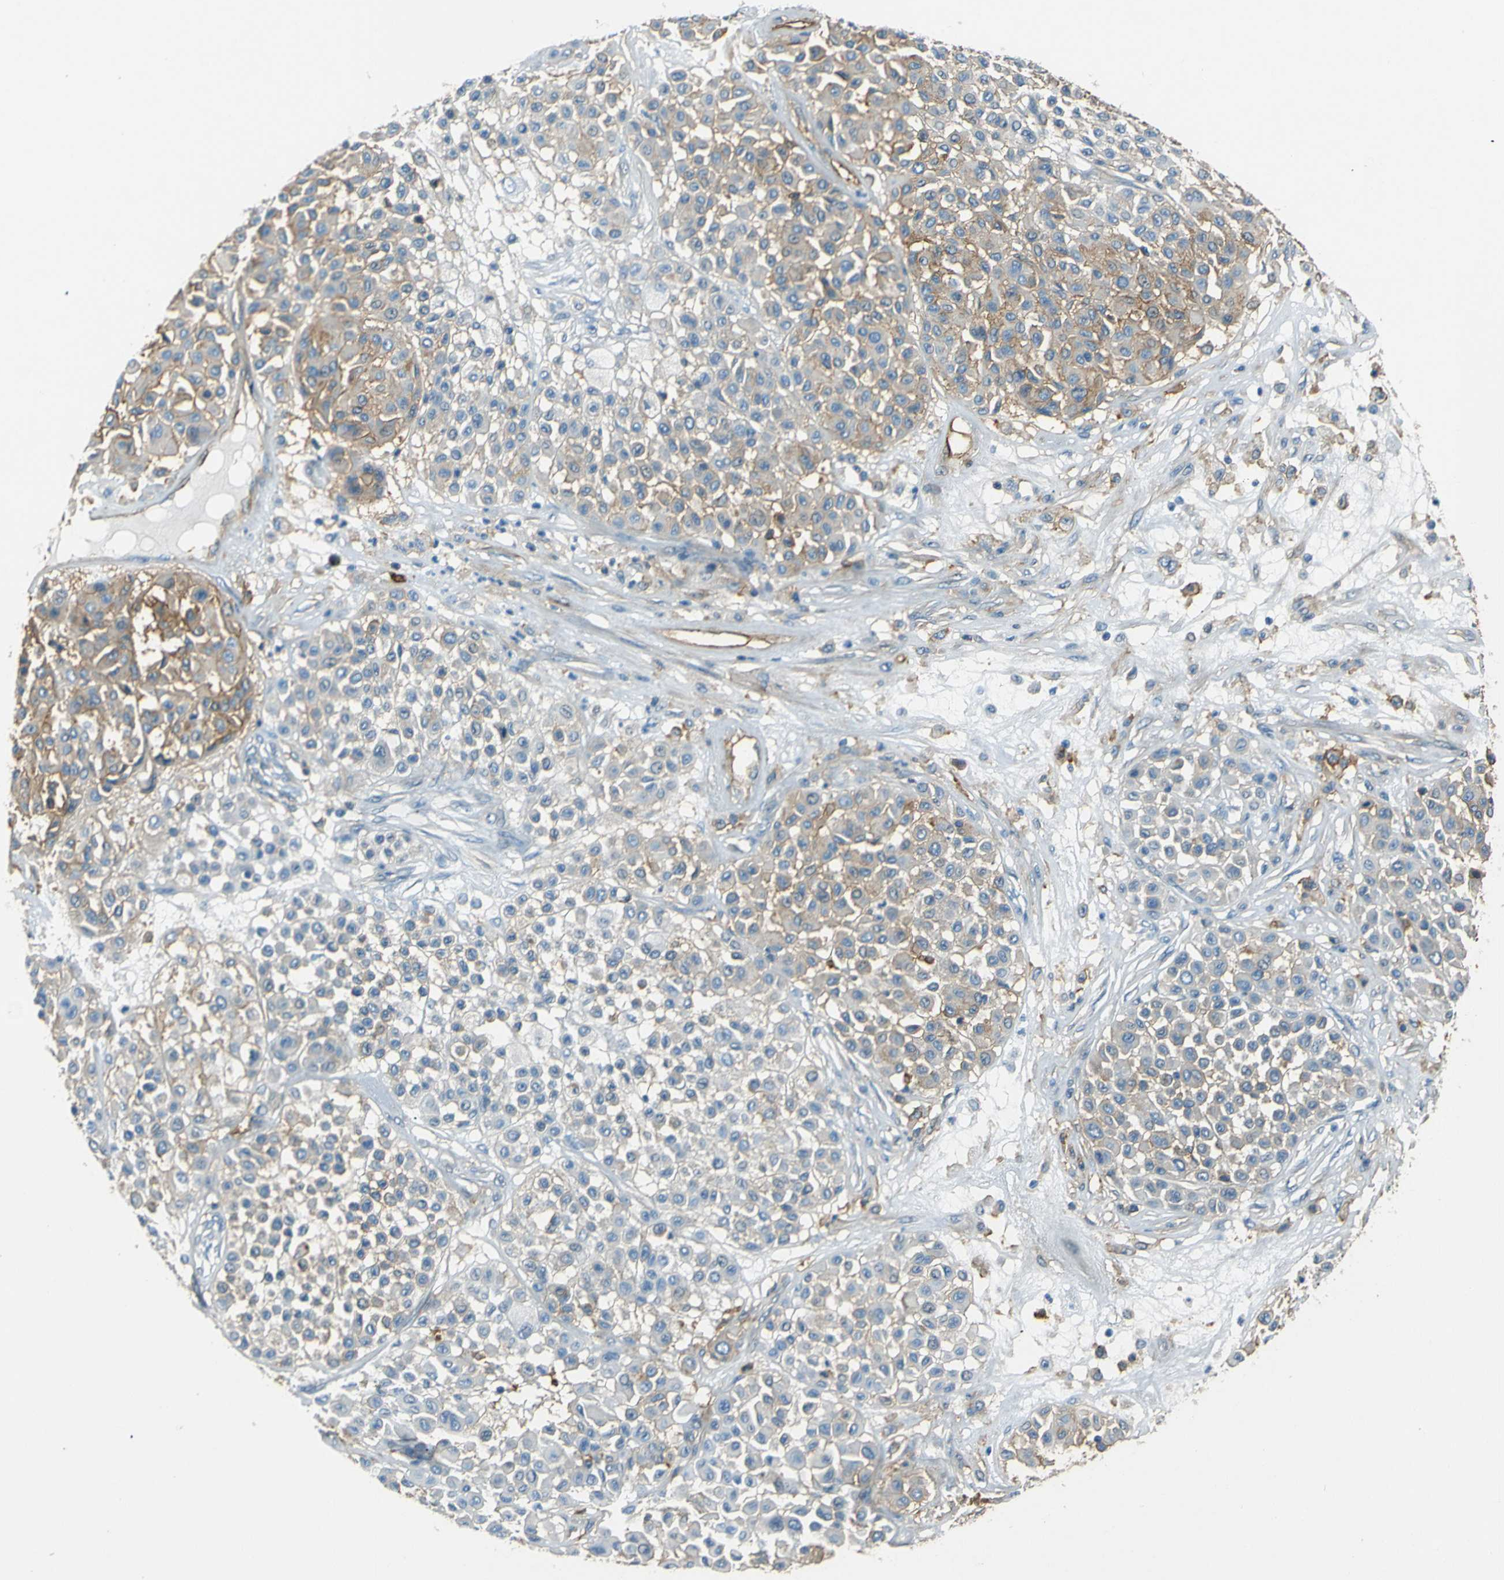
{"staining": {"intensity": "weak", "quantity": "25%-75%", "location": "cytoplasmic/membranous"}, "tissue": "melanoma", "cell_type": "Tumor cells", "image_type": "cancer", "snomed": [{"axis": "morphology", "description": "Malignant melanoma, Metastatic site"}, {"axis": "topography", "description": "Soft tissue"}], "caption": "Approximately 25%-75% of tumor cells in human melanoma demonstrate weak cytoplasmic/membranous protein expression as visualized by brown immunohistochemical staining.", "gene": "ENTPD1", "patient": {"sex": "male", "age": 41}}